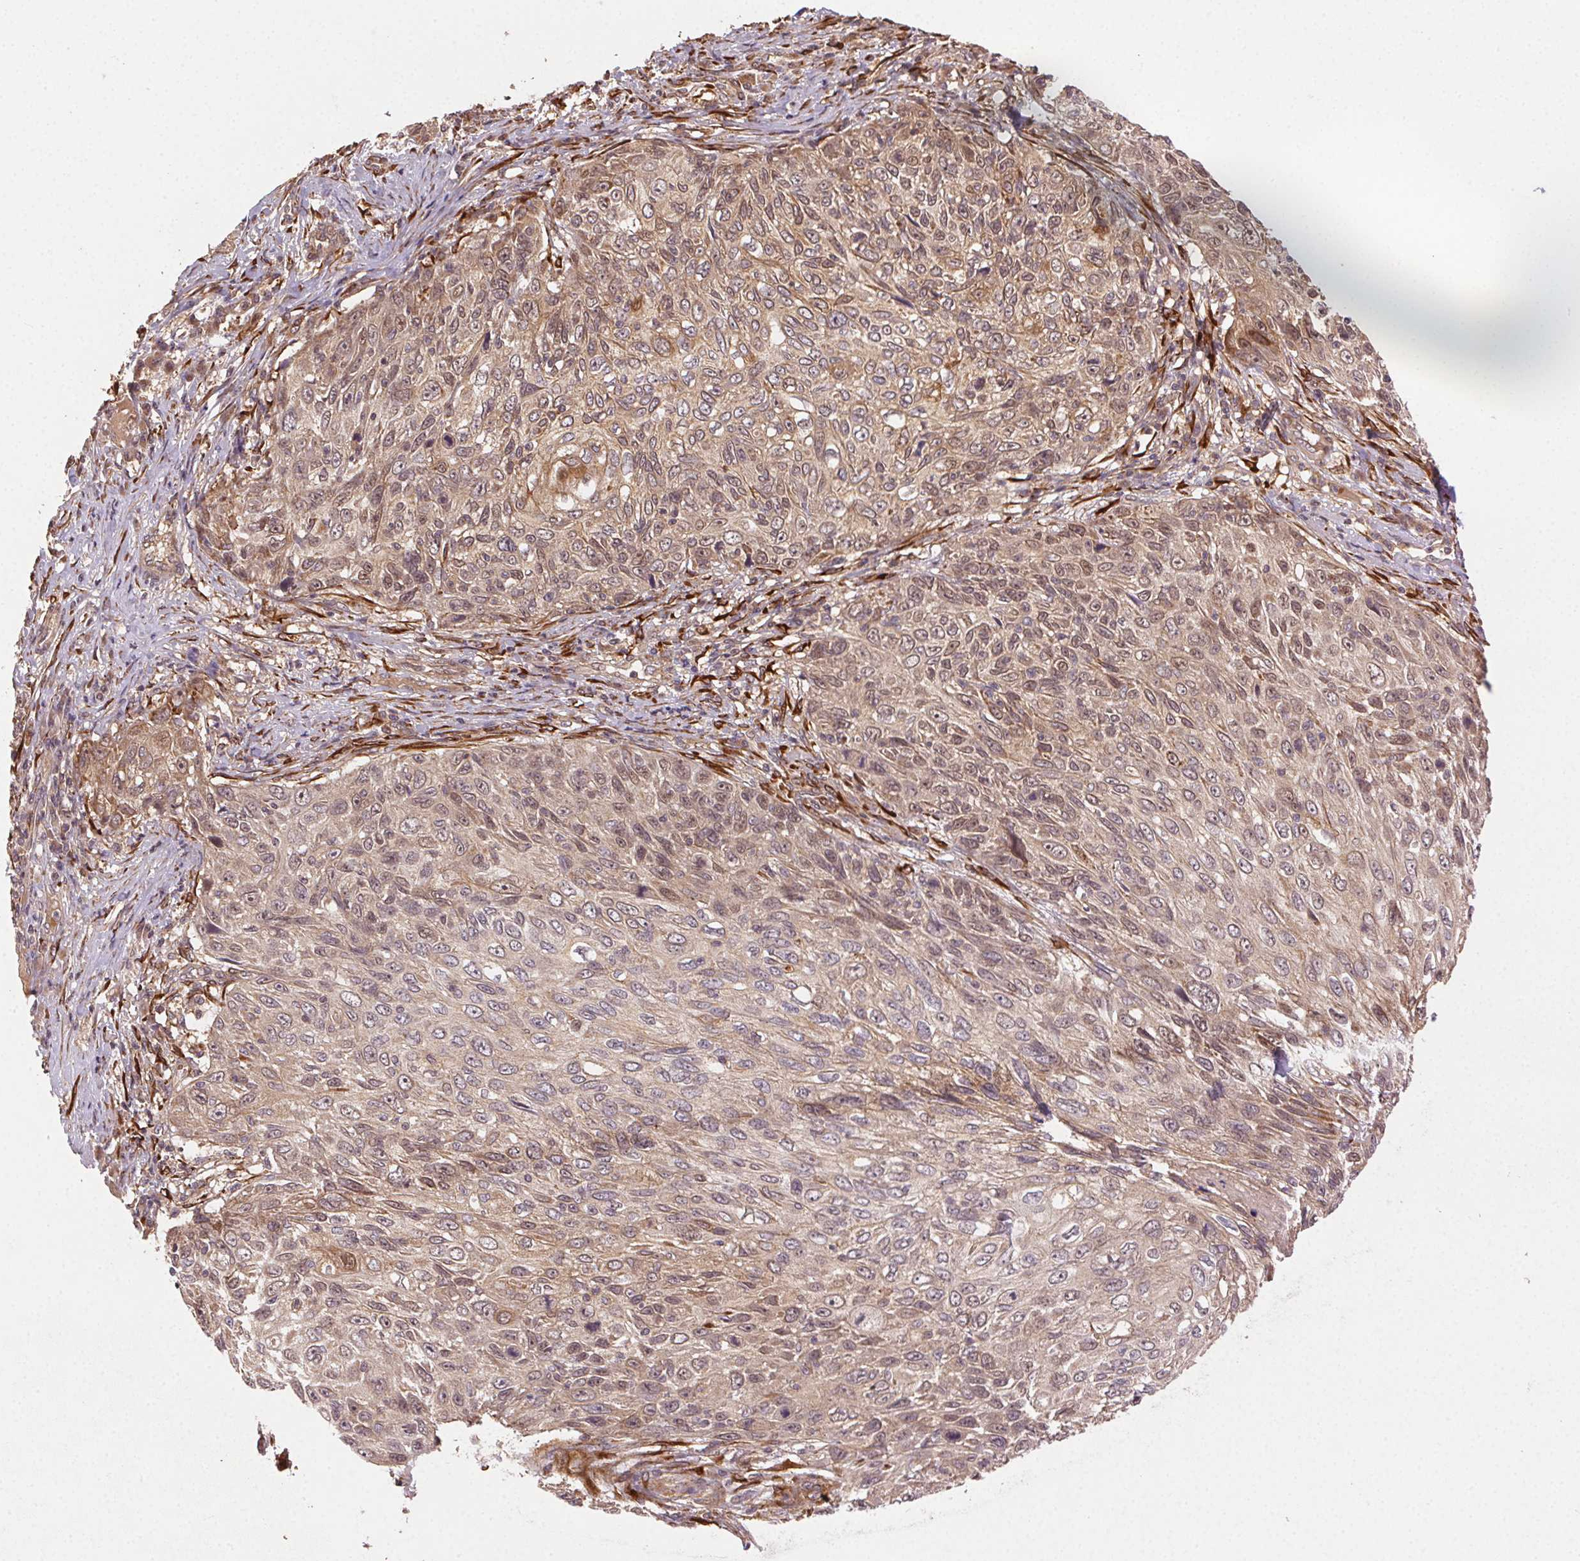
{"staining": {"intensity": "moderate", "quantity": ">75%", "location": "cytoplasmic/membranous,nuclear"}, "tissue": "skin cancer", "cell_type": "Tumor cells", "image_type": "cancer", "snomed": [{"axis": "morphology", "description": "Squamous cell carcinoma, NOS"}, {"axis": "topography", "description": "Skin"}], "caption": "DAB (3,3'-diaminobenzidine) immunohistochemical staining of human skin cancer (squamous cell carcinoma) displays moderate cytoplasmic/membranous and nuclear protein expression in about >75% of tumor cells.", "gene": "KLHL15", "patient": {"sex": "male", "age": 92}}